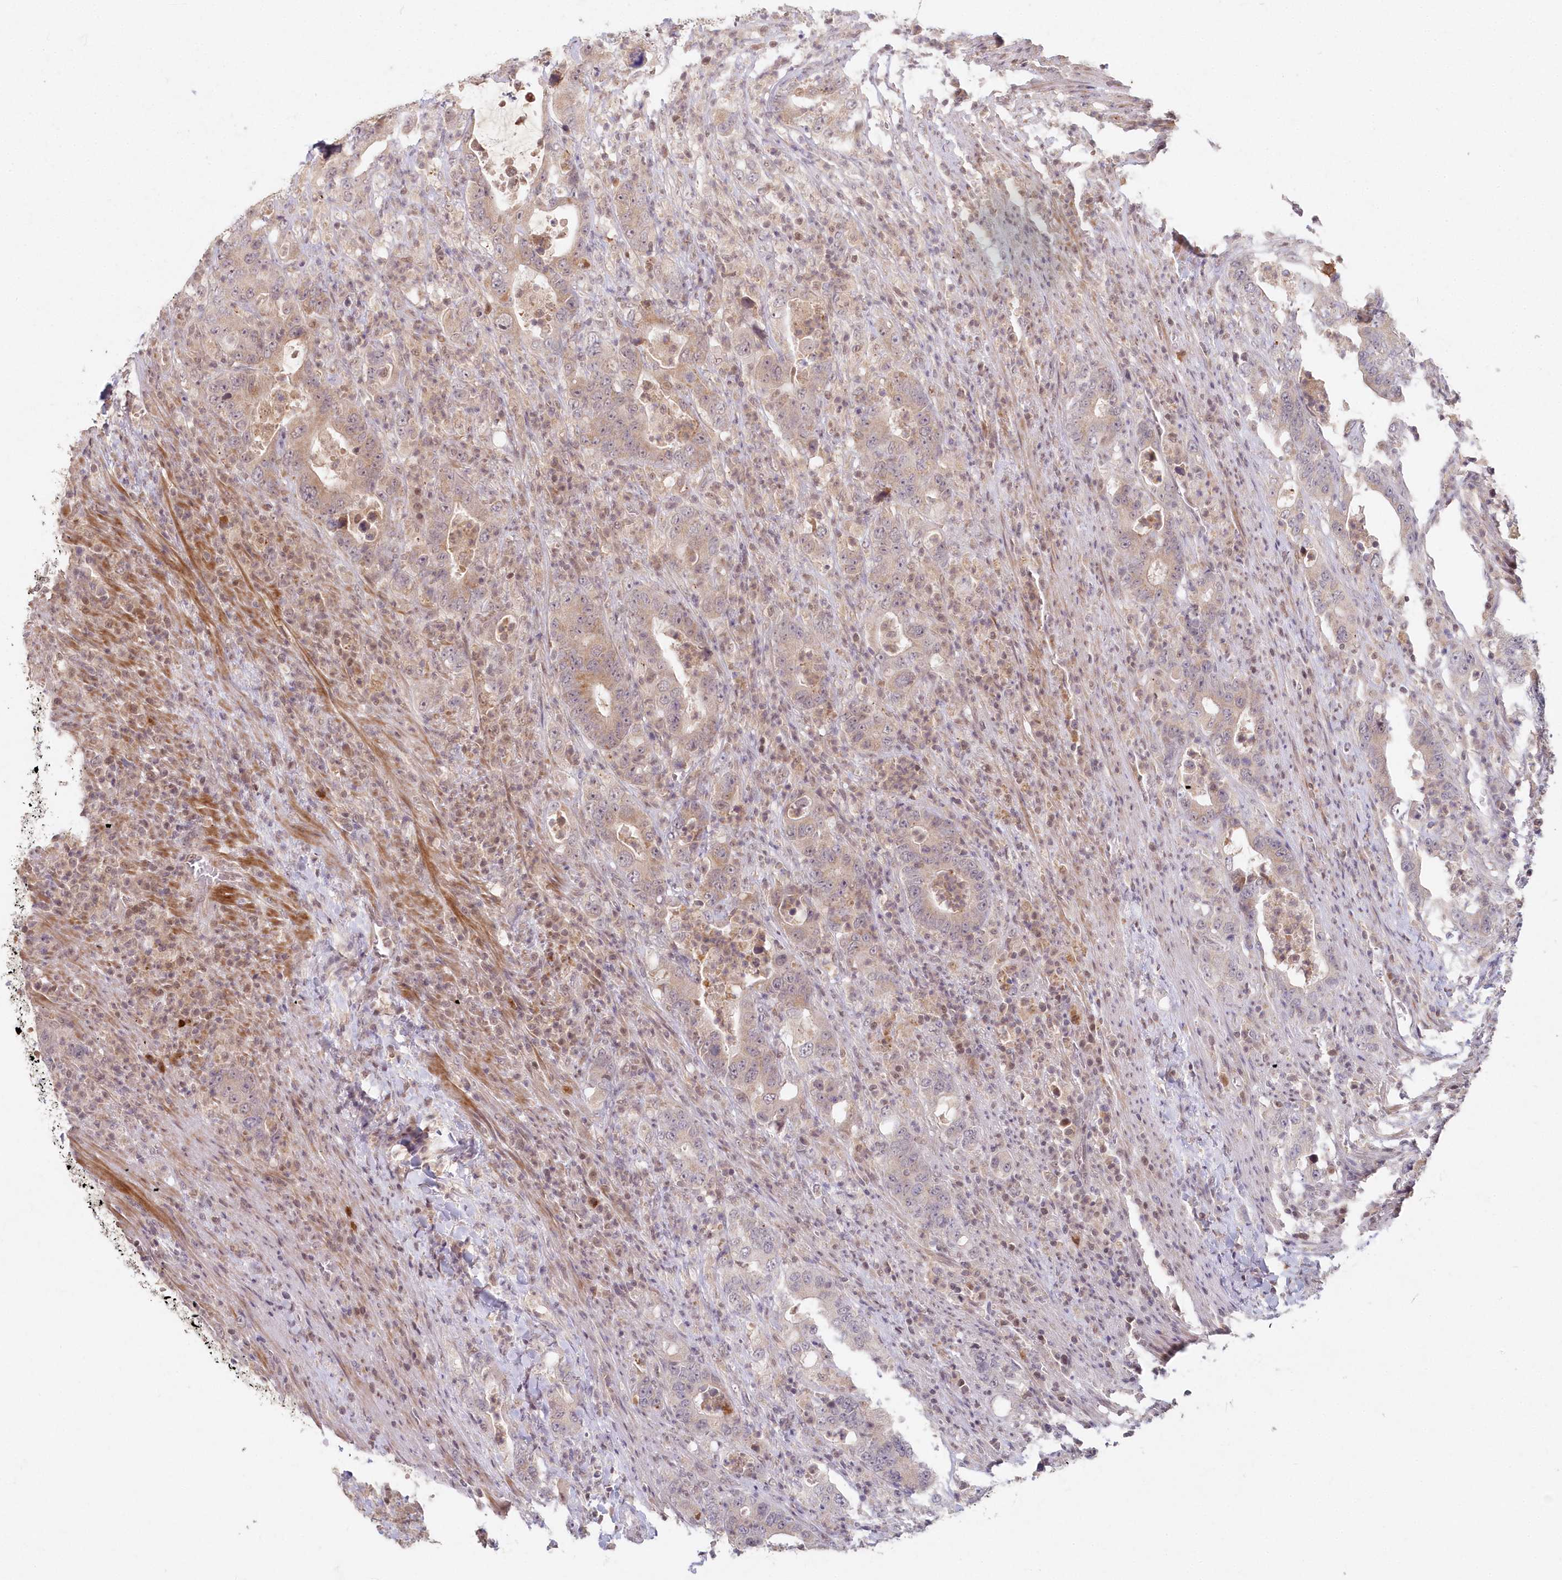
{"staining": {"intensity": "weak", "quantity": "<25%", "location": "cytoplasmic/membranous"}, "tissue": "colorectal cancer", "cell_type": "Tumor cells", "image_type": "cancer", "snomed": [{"axis": "morphology", "description": "Adenocarcinoma, NOS"}, {"axis": "topography", "description": "Colon"}], "caption": "The IHC micrograph has no significant positivity in tumor cells of colorectal adenocarcinoma tissue. (IHC, brightfield microscopy, high magnification).", "gene": "ASCC1", "patient": {"sex": "female", "age": 75}}